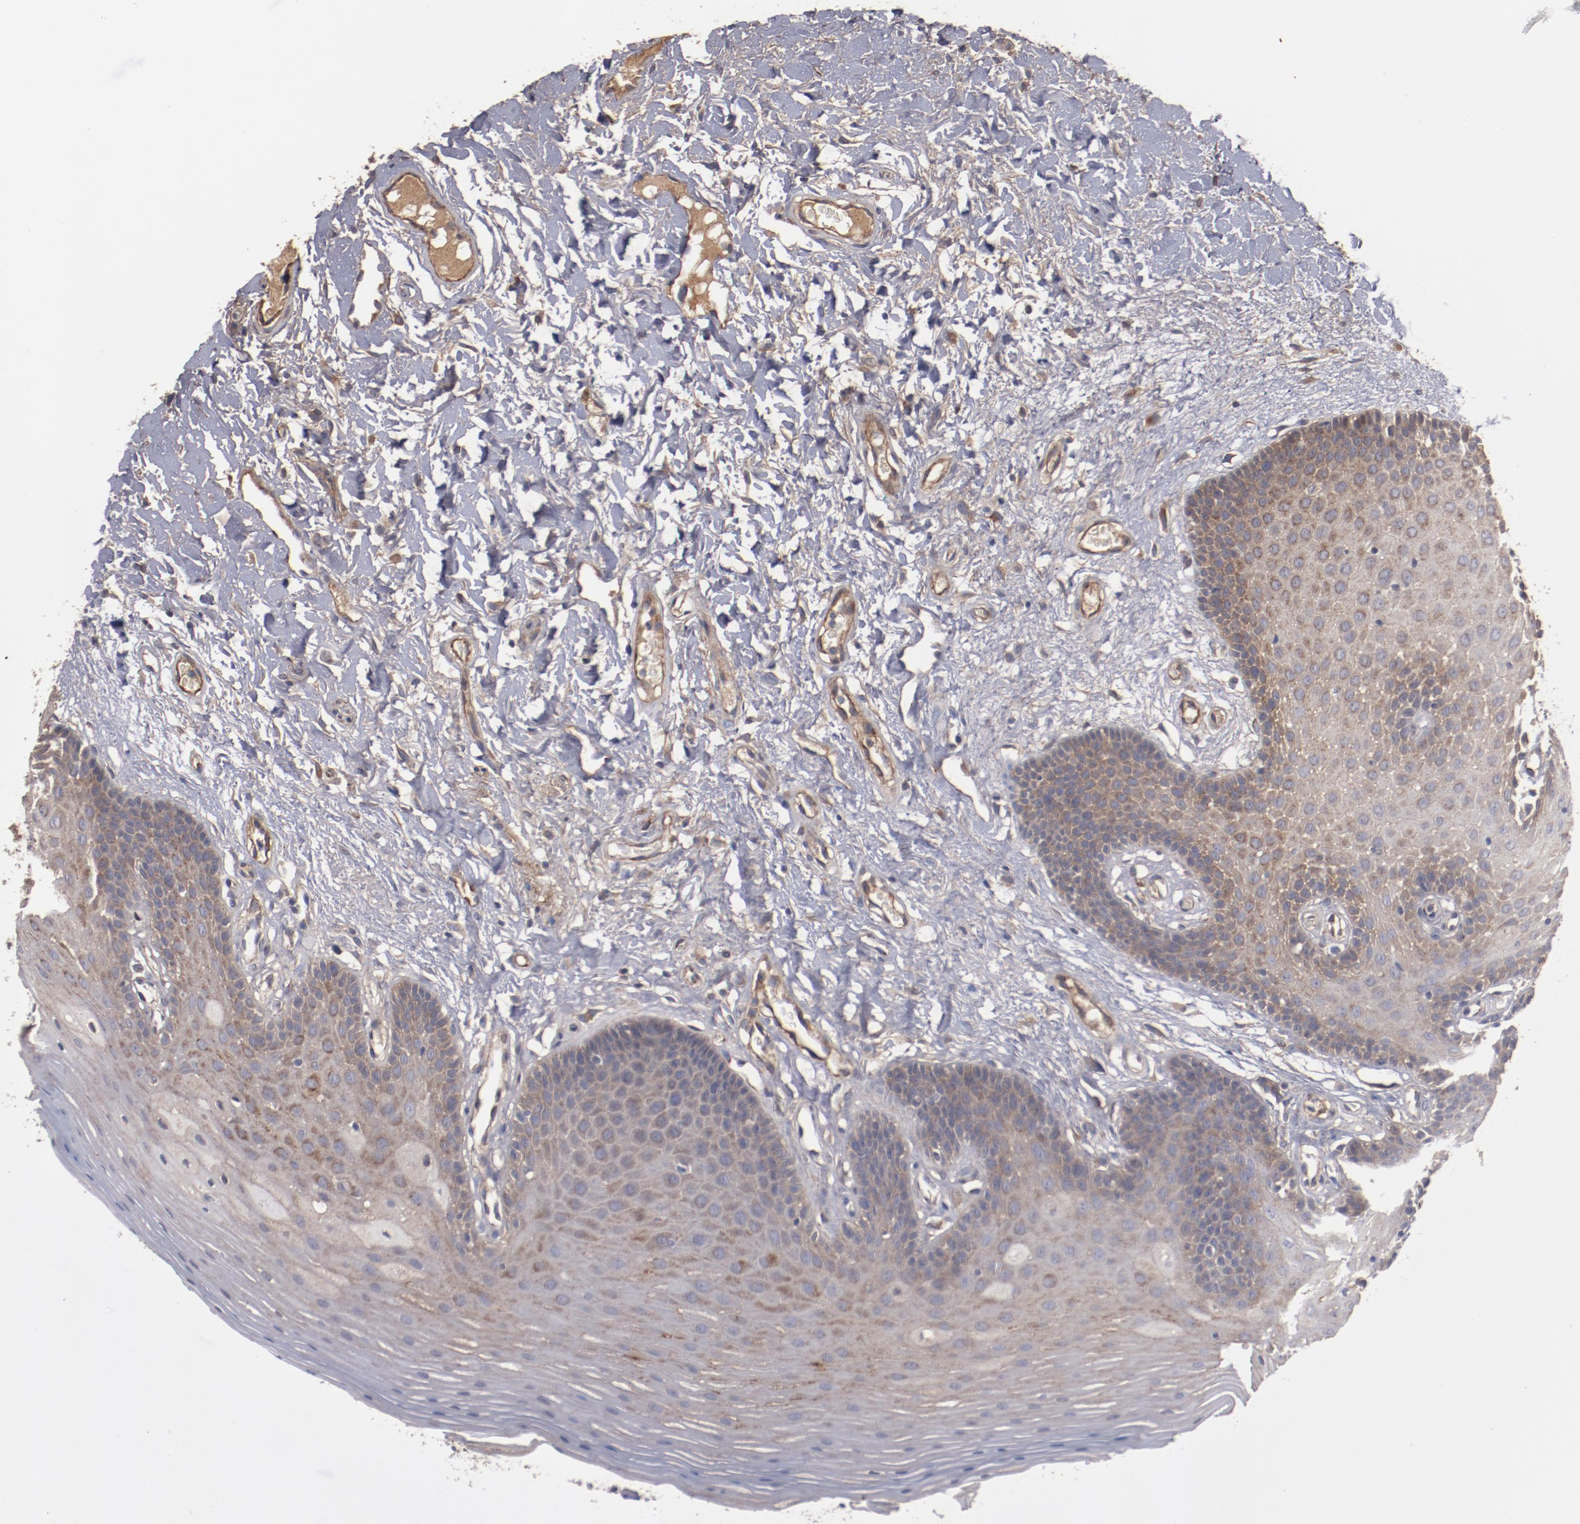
{"staining": {"intensity": "moderate", "quantity": ">75%", "location": "cytoplasmic/membranous"}, "tissue": "oral mucosa", "cell_type": "Squamous epithelial cells", "image_type": "normal", "snomed": [{"axis": "morphology", "description": "Normal tissue, NOS"}, {"axis": "morphology", "description": "Squamous cell carcinoma, NOS"}, {"axis": "topography", "description": "Skeletal muscle"}, {"axis": "topography", "description": "Oral tissue"}, {"axis": "topography", "description": "Head-Neck"}], "caption": "Oral mucosa stained with DAB (3,3'-diaminobenzidine) immunohistochemistry demonstrates medium levels of moderate cytoplasmic/membranous positivity in approximately >75% of squamous epithelial cells. (IHC, brightfield microscopy, high magnification).", "gene": "DIPK2B", "patient": {"sex": "male", "age": 71}}